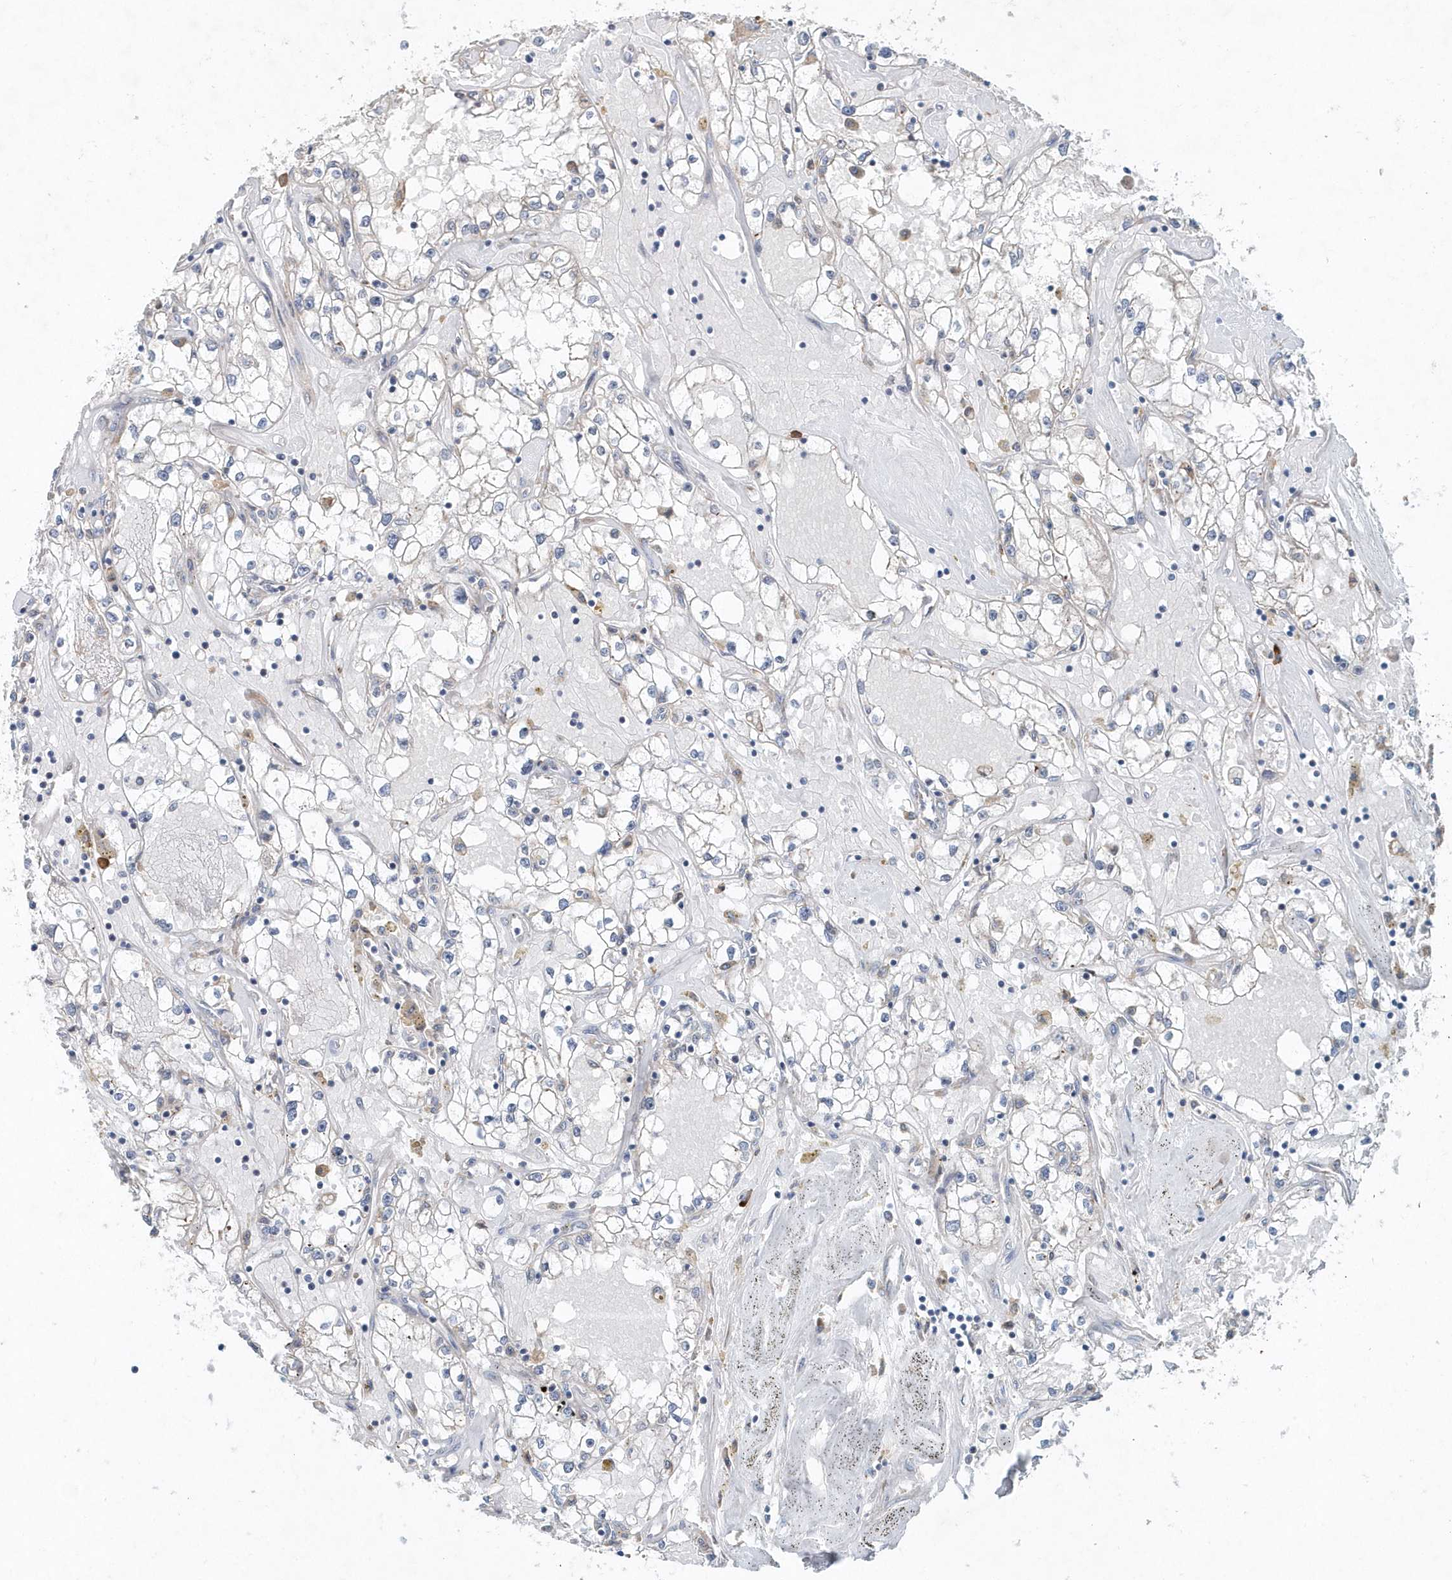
{"staining": {"intensity": "negative", "quantity": "none", "location": "none"}, "tissue": "renal cancer", "cell_type": "Tumor cells", "image_type": "cancer", "snomed": [{"axis": "morphology", "description": "Adenocarcinoma, NOS"}, {"axis": "topography", "description": "Kidney"}], "caption": "Immunohistochemistry image of human renal cancer stained for a protein (brown), which demonstrates no positivity in tumor cells.", "gene": "PFN2", "patient": {"sex": "male", "age": 56}}